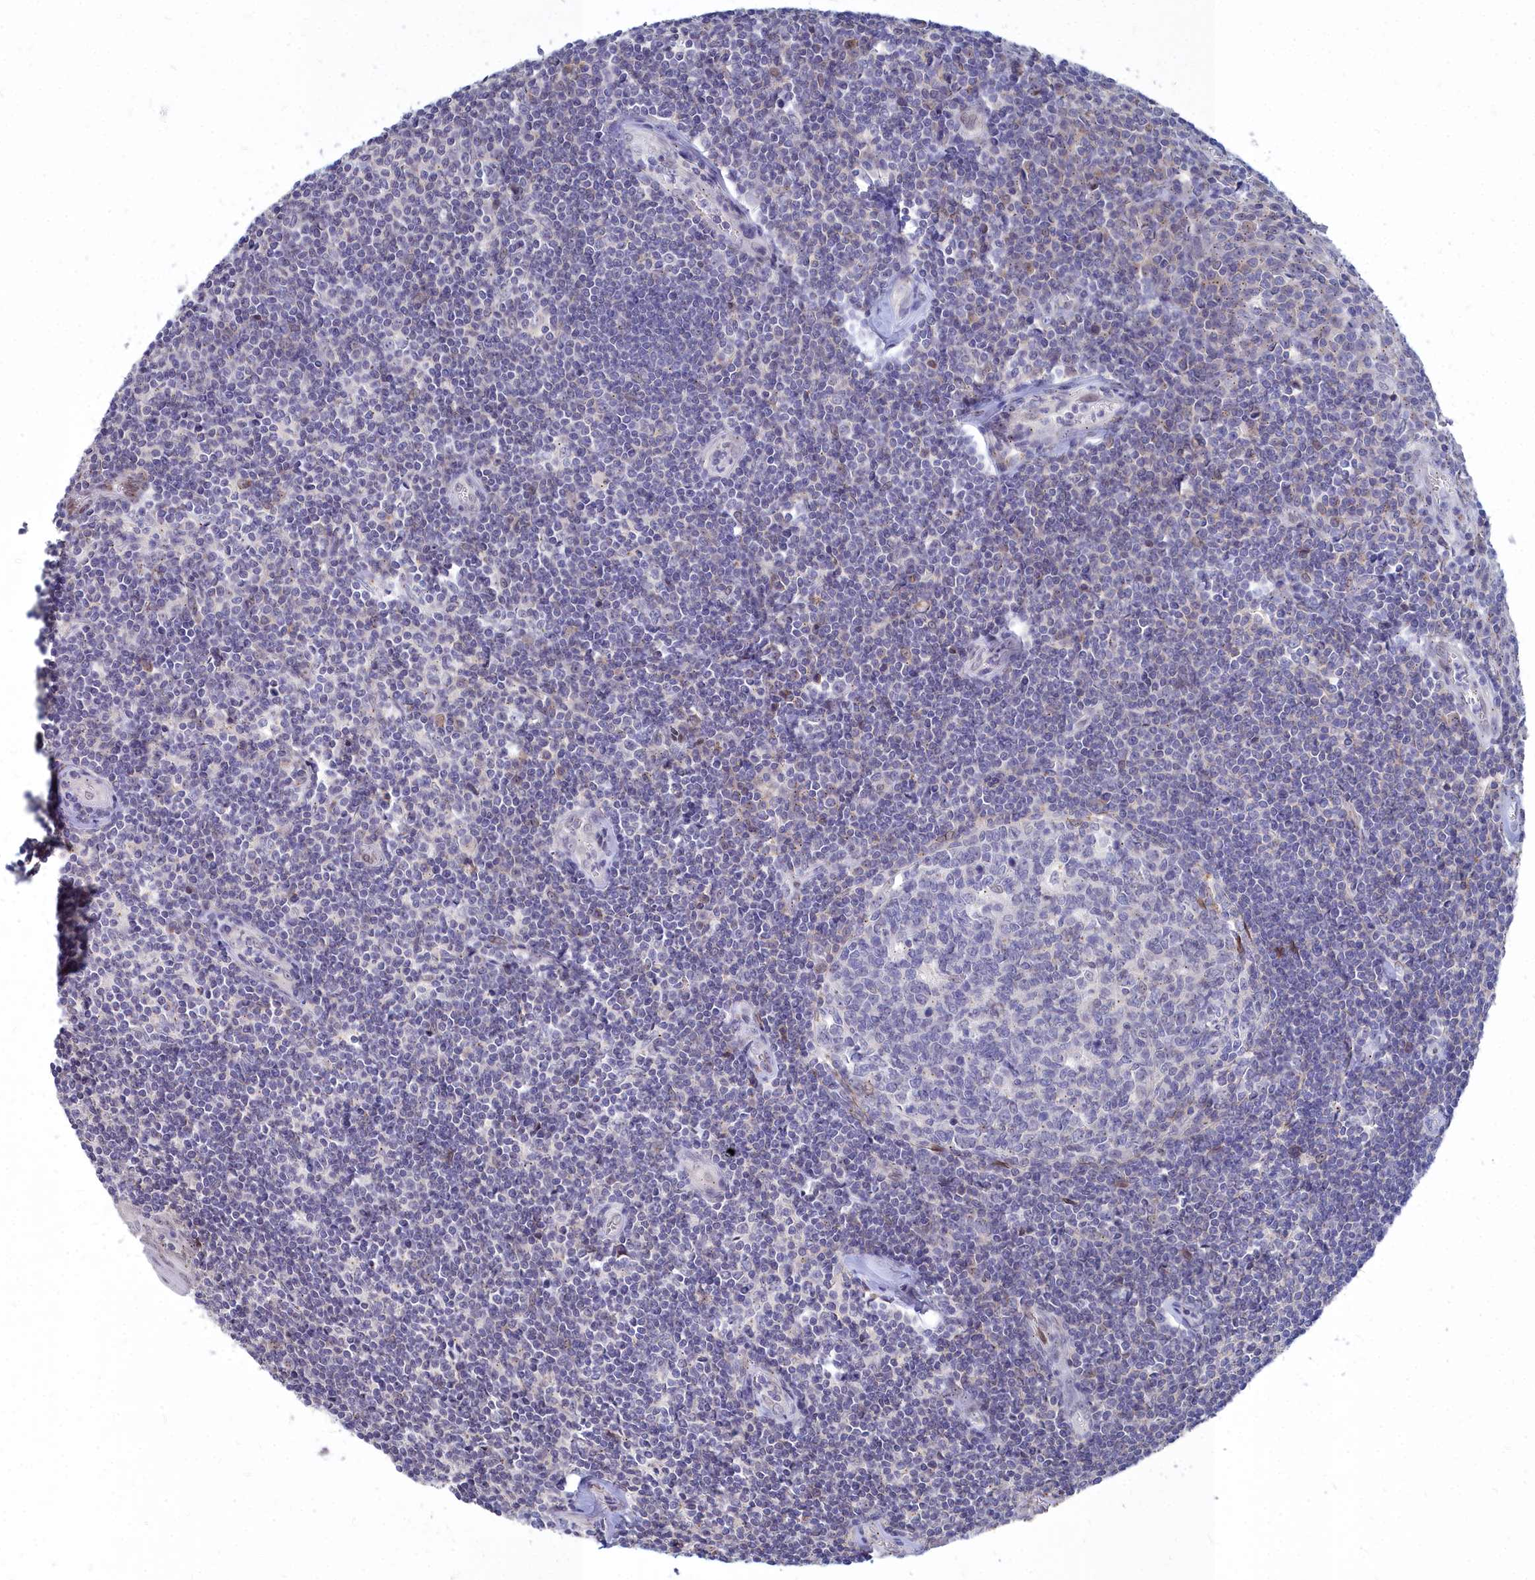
{"staining": {"intensity": "weak", "quantity": "<25%", "location": "cytoplasmic/membranous"}, "tissue": "tonsil", "cell_type": "Germinal center cells", "image_type": "normal", "snomed": [{"axis": "morphology", "description": "Normal tissue, NOS"}, {"axis": "topography", "description": "Tonsil"}], "caption": "Germinal center cells show no significant protein expression in benign tonsil. (DAB immunohistochemistry (IHC), high magnification).", "gene": "NOXA1", "patient": {"sex": "male", "age": 27}}